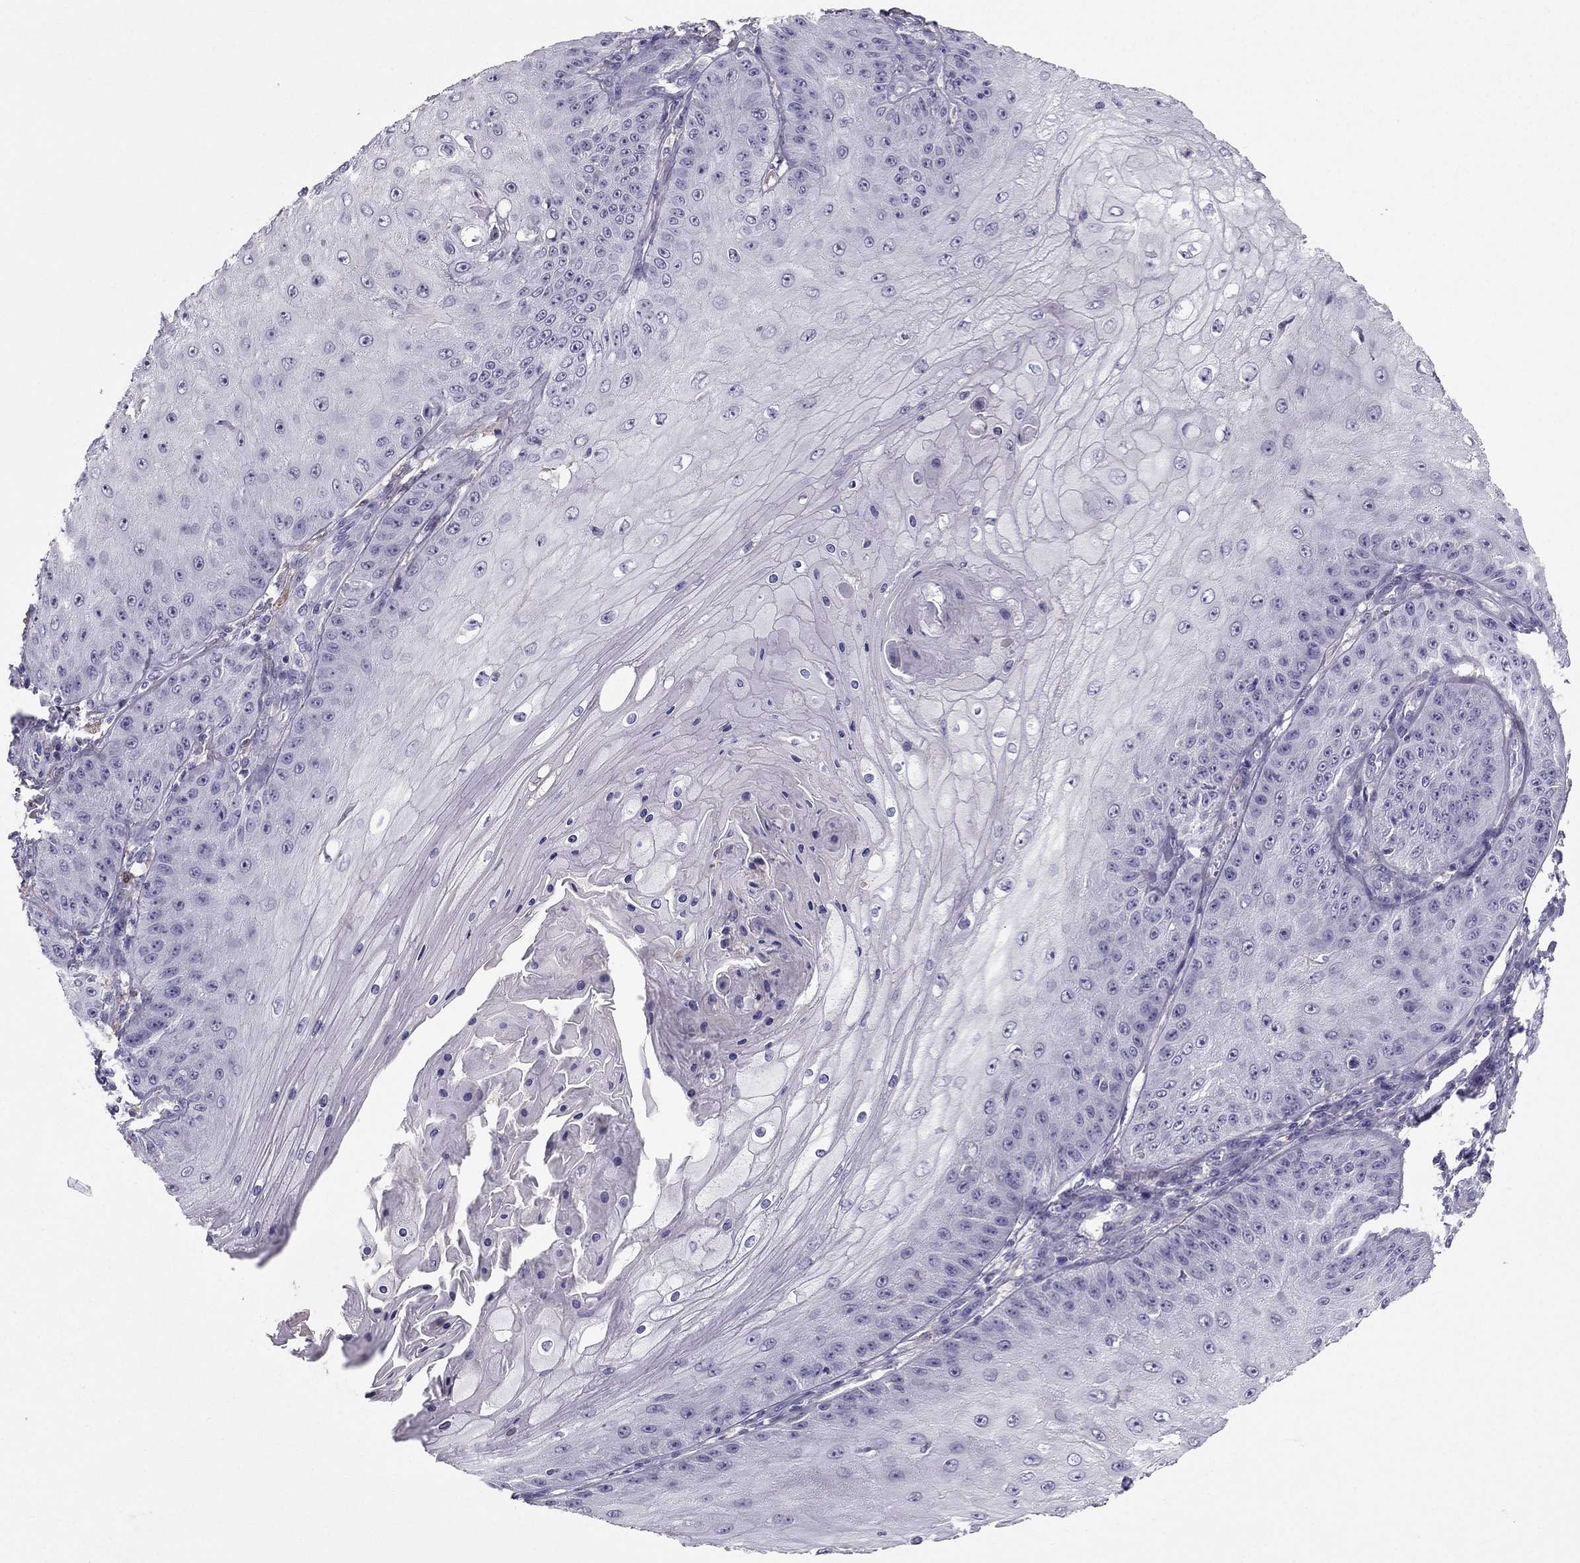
{"staining": {"intensity": "negative", "quantity": "none", "location": "none"}, "tissue": "skin cancer", "cell_type": "Tumor cells", "image_type": "cancer", "snomed": [{"axis": "morphology", "description": "Squamous cell carcinoma, NOS"}, {"axis": "topography", "description": "Skin"}], "caption": "Tumor cells are negative for protein expression in human squamous cell carcinoma (skin). (DAB (3,3'-diaminobenzidine) immunohistochemistry visualized using brightfield microscopy, high magnification).", "gene": "LMTK3", "patient": {"sex": "male", "age": 70}}